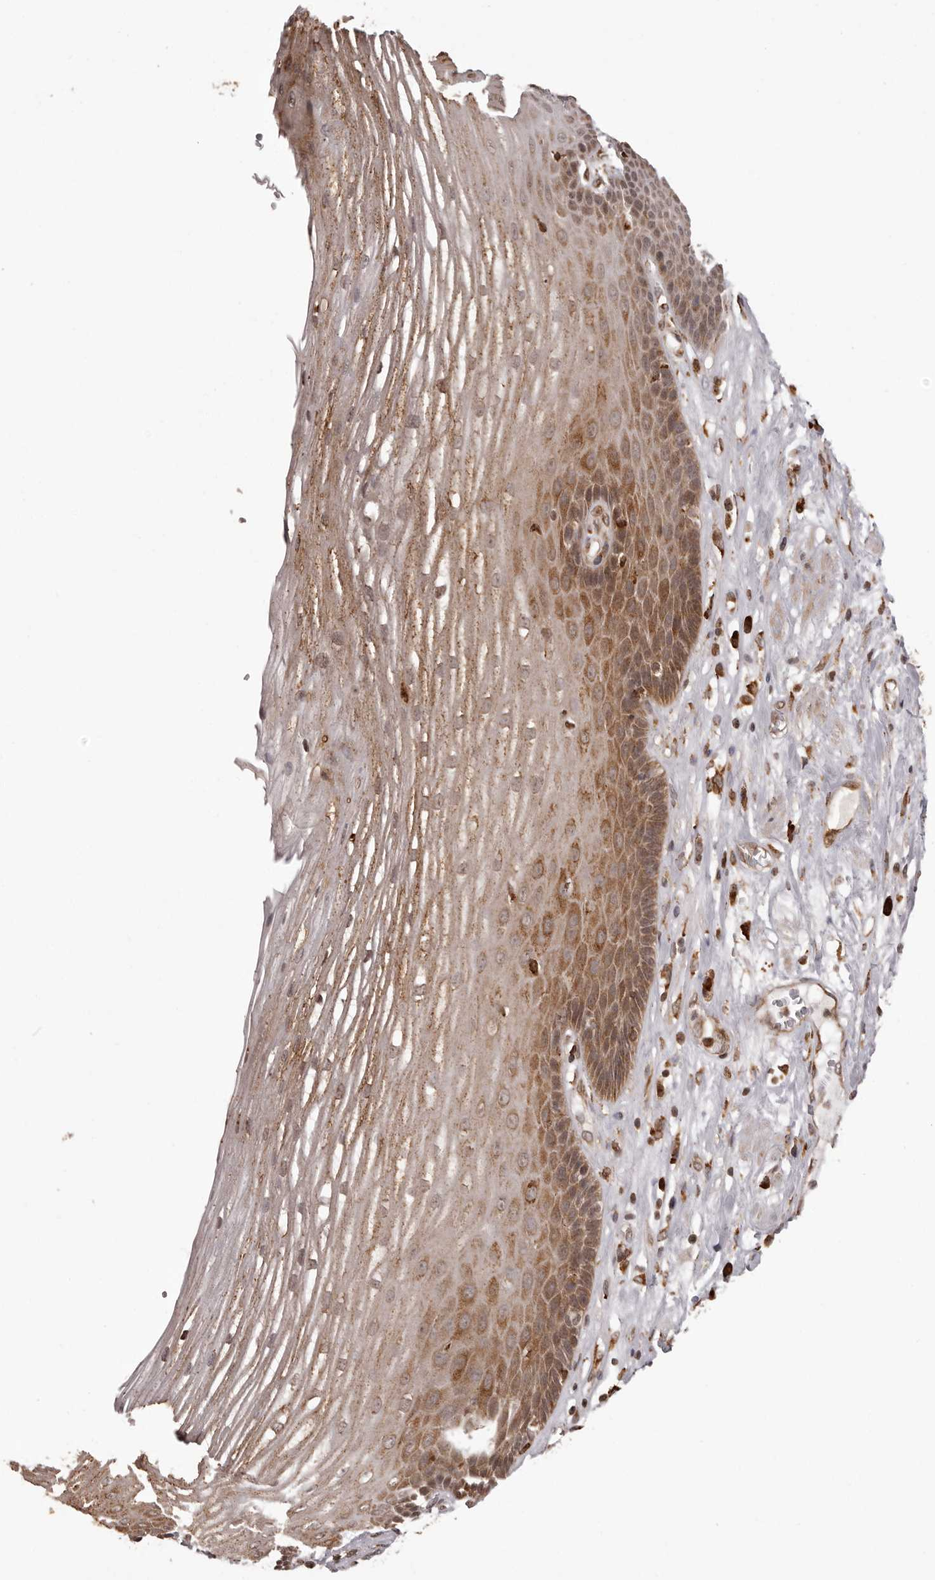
{"staining": {"intensity": "moderate", "quantity": ">75%", "location": "cytoplasmic/membranous,nuclear"}, "tissue": "esophagus", "cell_type": "Squamous epithelial cells", "image_type": "normal", "snomed": [{"axis": "morphology", "description": "Normal tissue, NOS"}, {"axis": "topography", "description": "Esophagus"}], "caption": "DAB (3,3'-diaminobenzidine) immunohistochemical staining of unremarkable esophagus reveals moderate cytoplasmic/membranous,nuclear protein staining in about >75% of squamous epithelial cells.", "gene": "IL32", "patient": {"sex": "male", "age": 62}}